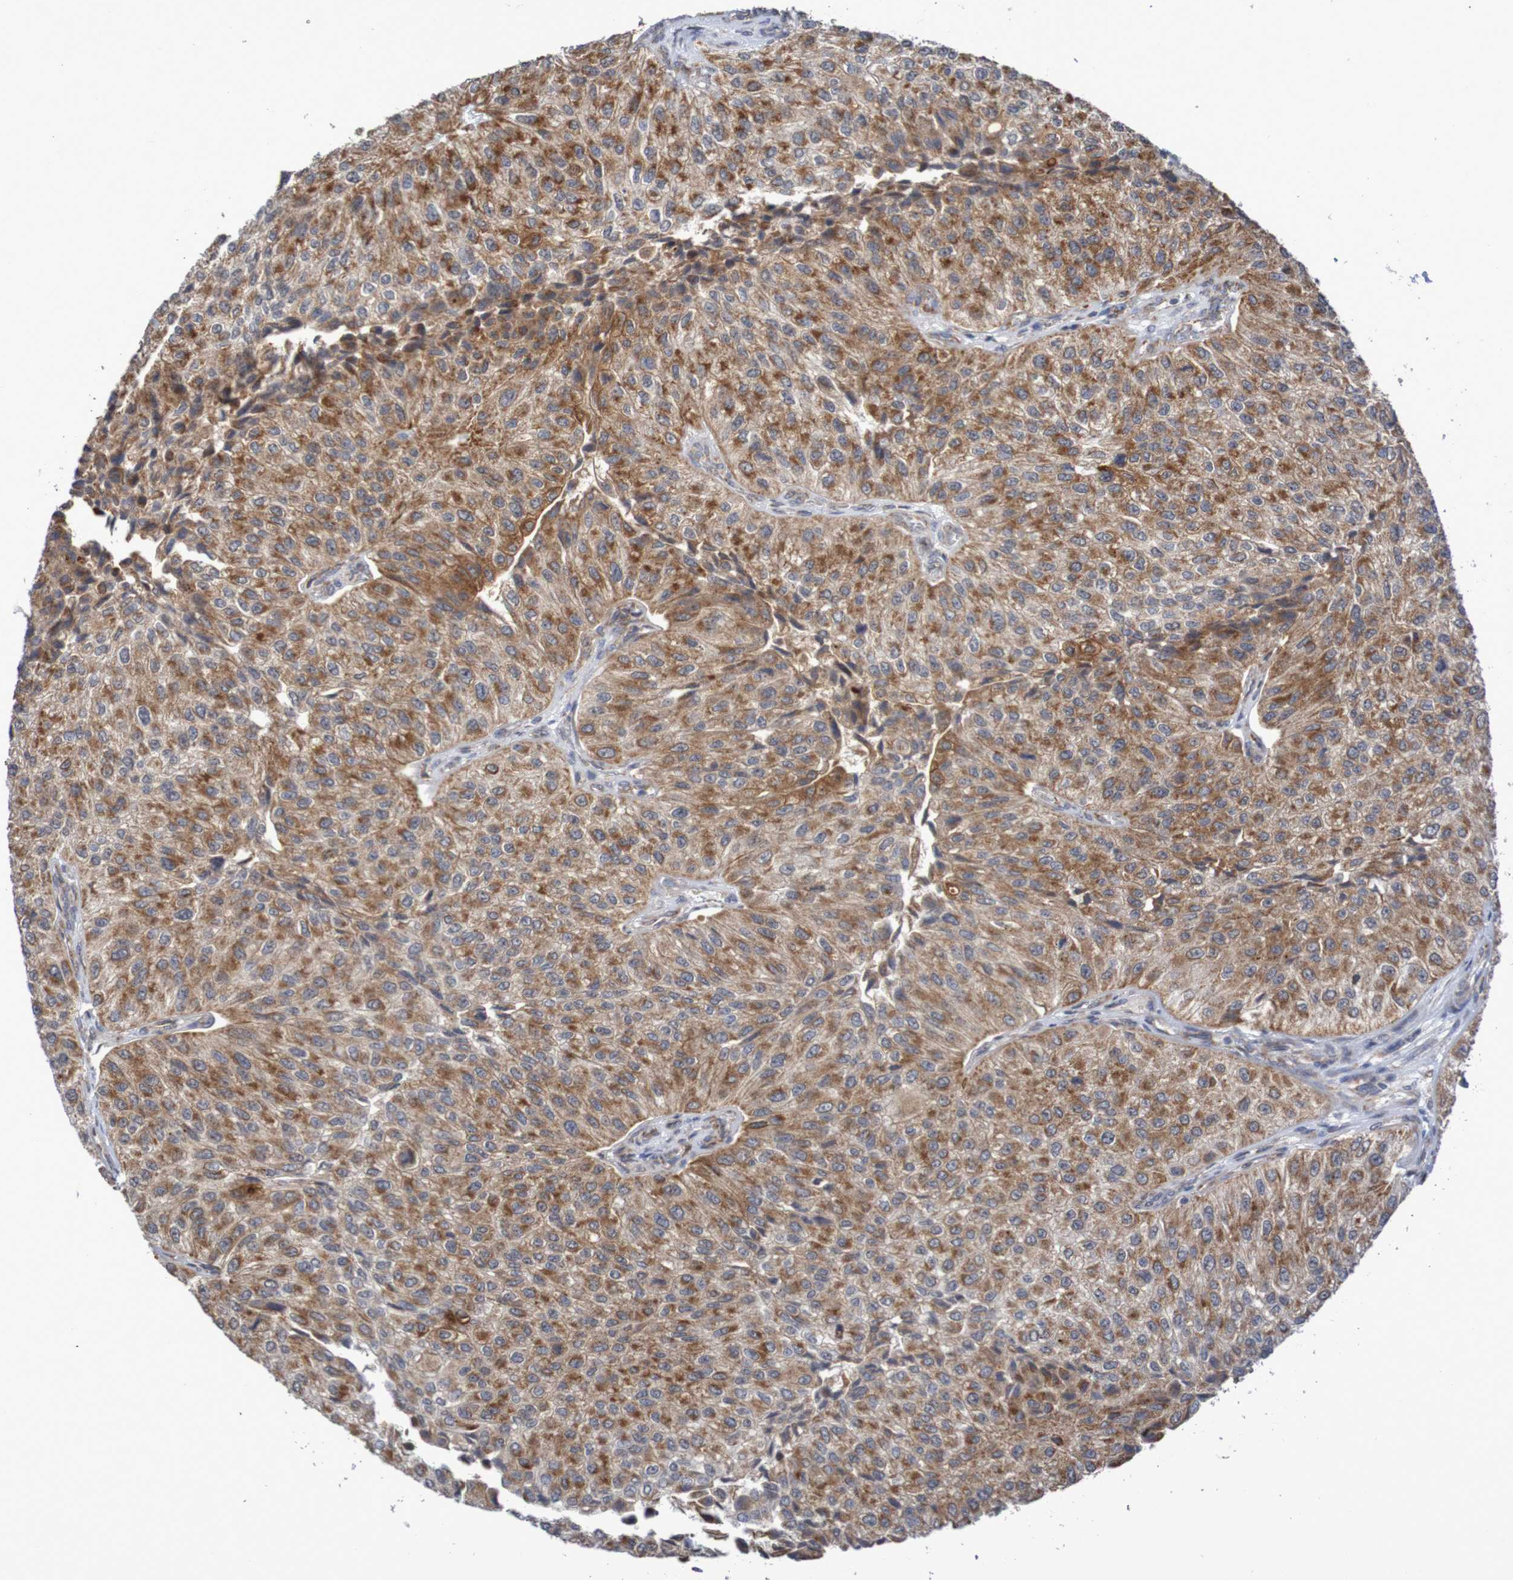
{"staining": {"intensity": "moderate", "quantity": ">75%", "location": "cytoplasmic/membranous"}, "tissue": "urothelial cancer", "cell_type": "Tumor cells", "image_type": "cancer", "snomed": [{"axis": "morphology", "description": "Urothelial carcinoma, High grade"}, {"axis": "topography", "description": "Kidney"}, {"axis": "topography", "description": "Urinary bladder"}], "caption": "This is an image of immunohistochemistry staining of urothelial cancer, which shows moderate positivity in the cytoplasmic/membranous of tumor cells.", "gene": "DVL1", "patient": {"sex": "male", "age": 77}}